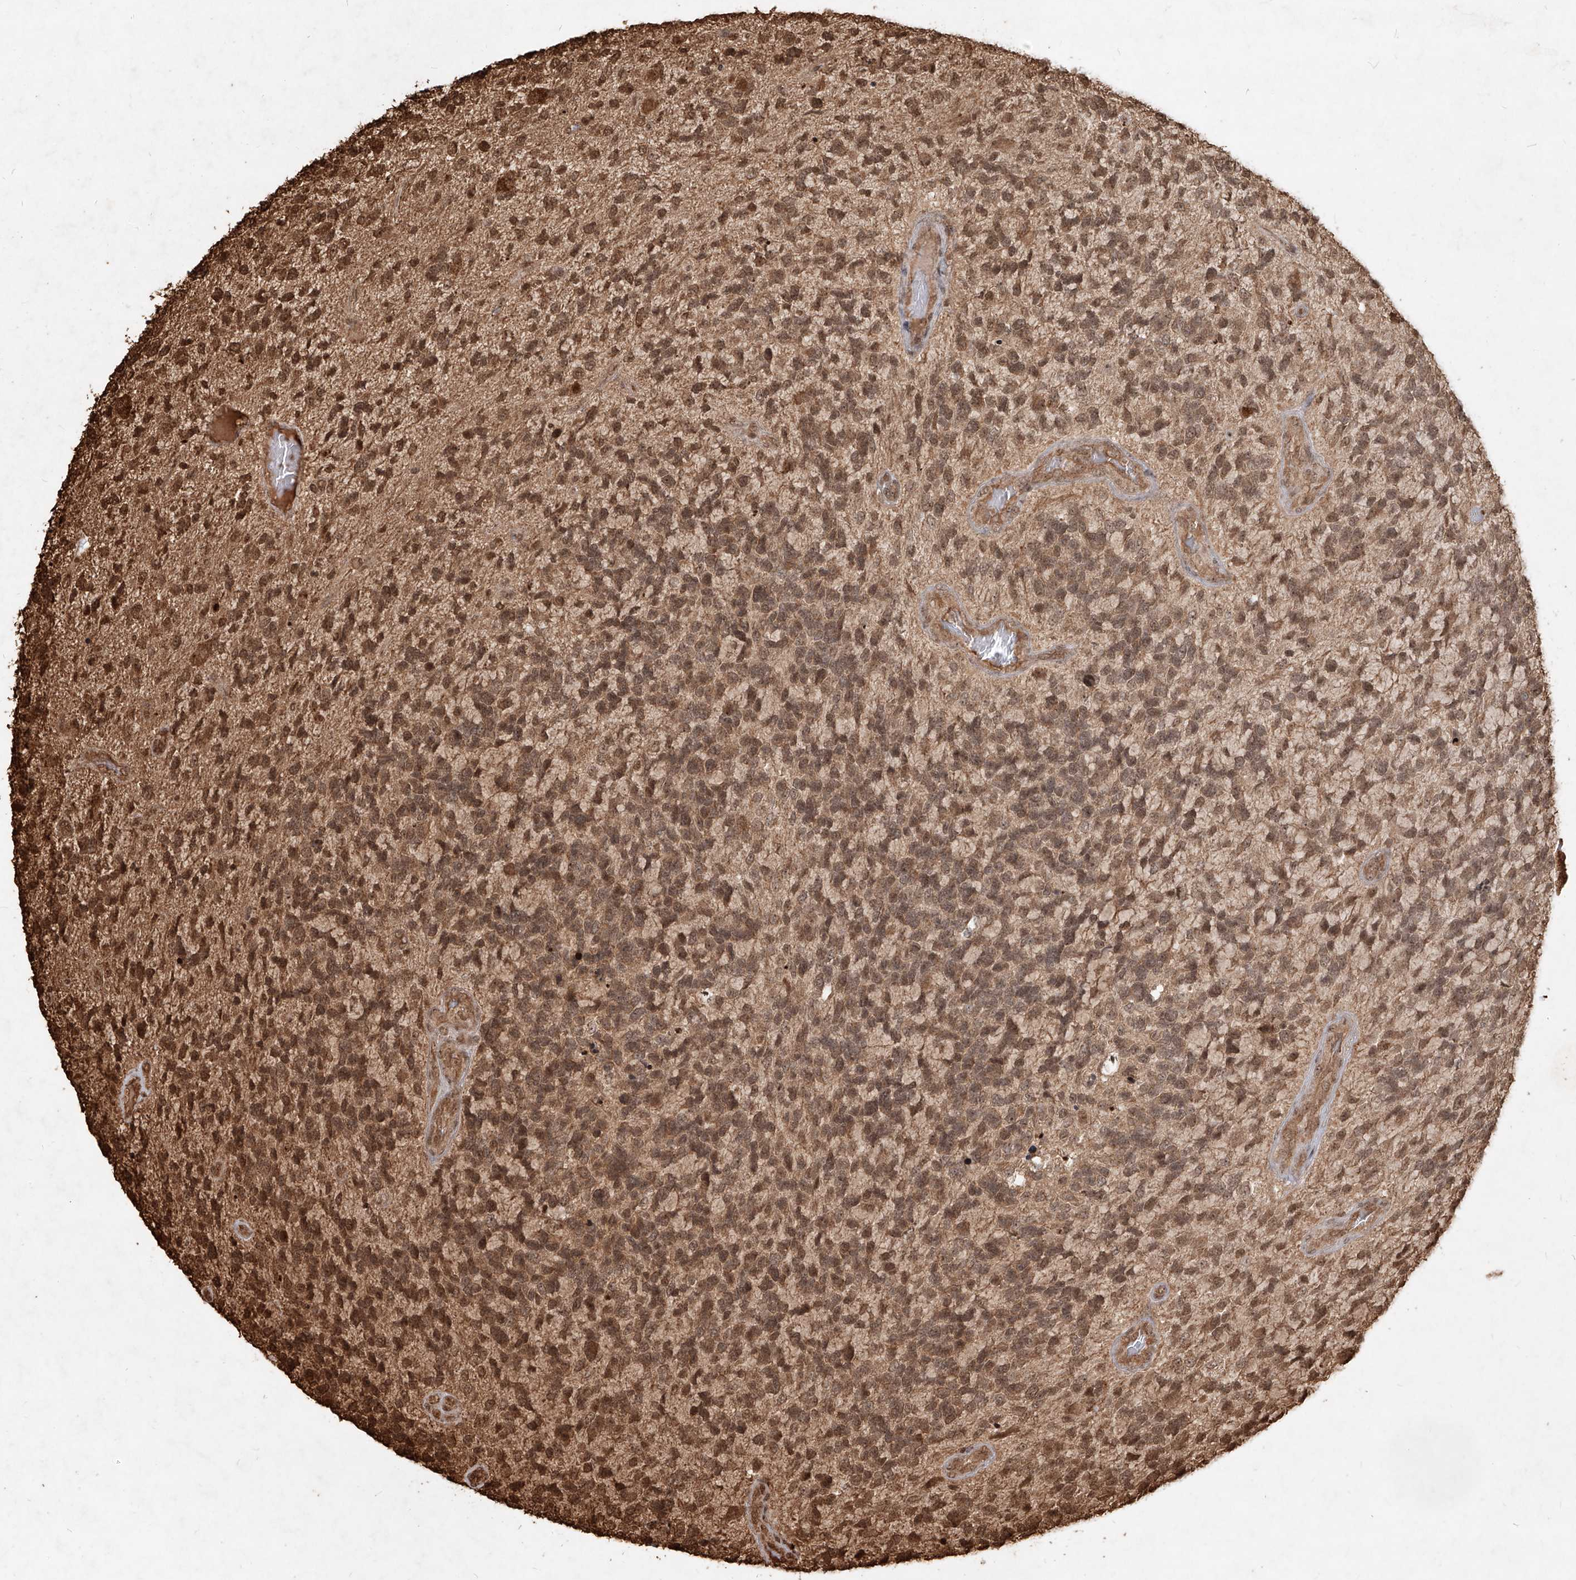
{"staining": {"intensity": "moderate", "quantity": ">75%", "location": "cytoplasmic/membranous,nuclear"}, "tissue": "glioma", "cell_type": "Tumor cells", "image_type": "cancer", "snomed": [{"axis": "morphology", "description": "Glioma, malignant, High grade"}, {"axis": "topography", "description": "Brain"}], "caption": "This micrograph exhibits immunohistochemistry (IHC) staining of human glioma, with medium moderate cytoplasmic/membranous and nuclear expression in about >75% of tumor cells.", "gene": "UBE2K", "patient": {"sex": "female", "age": 58}}